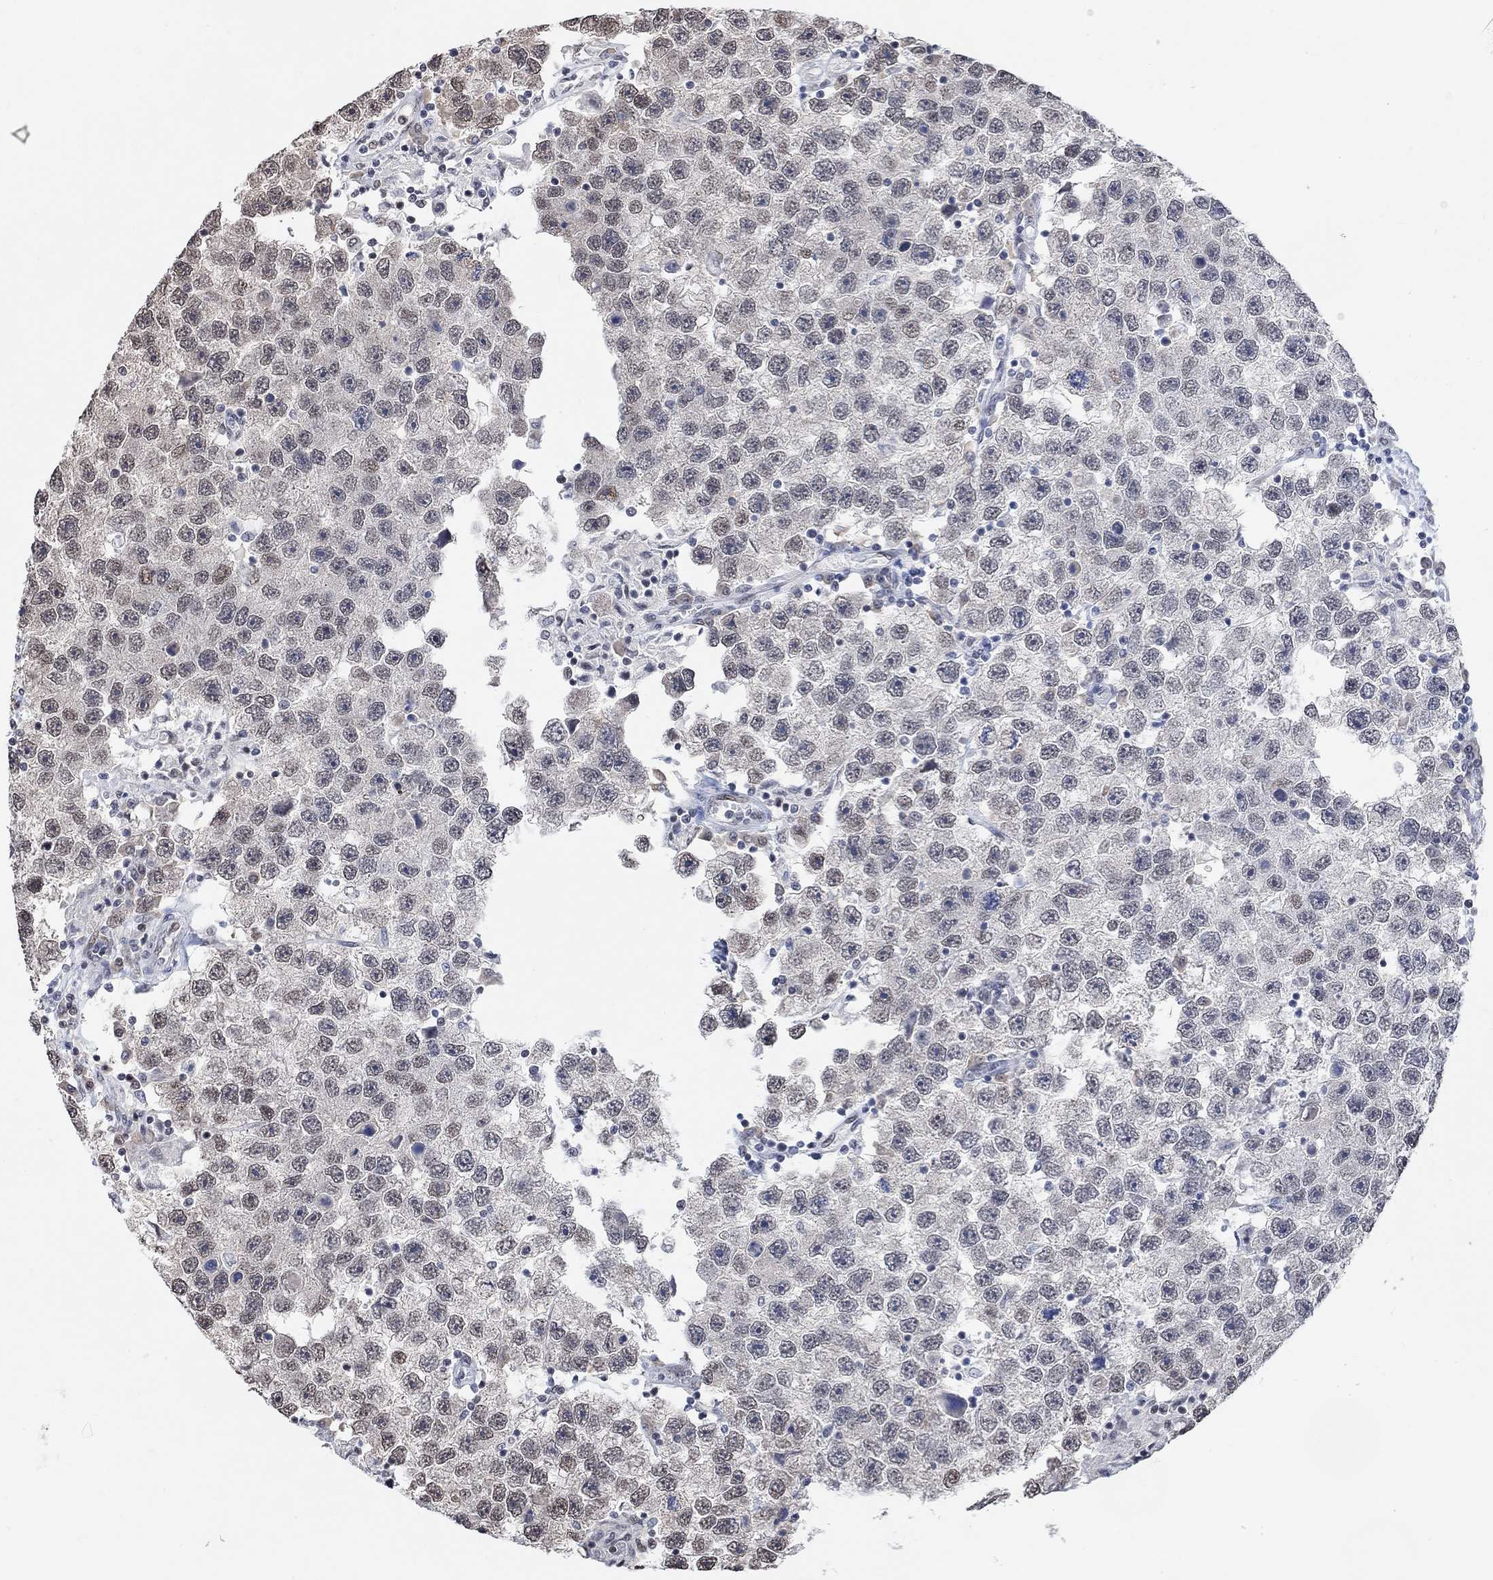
{"staining": {"intensity": "moderate", "quantity": "25%-75%", "location": "nuclear"}, "tissue": "testis cancer", "cell_type": "Tumor cells", "image_type": "cancer", "snomed": [{"axis": "morphology", "description": "Seminoma, NOS"}, {"axis": "topography", "description": "Testis"}], "caption": "Human testis cancer stained with a brown dye reveals moderate nuclear positive expression in about 25%-75% of tumor cells.", "gene": "USP39", "patient": {"sex": "male", "age": 26}}